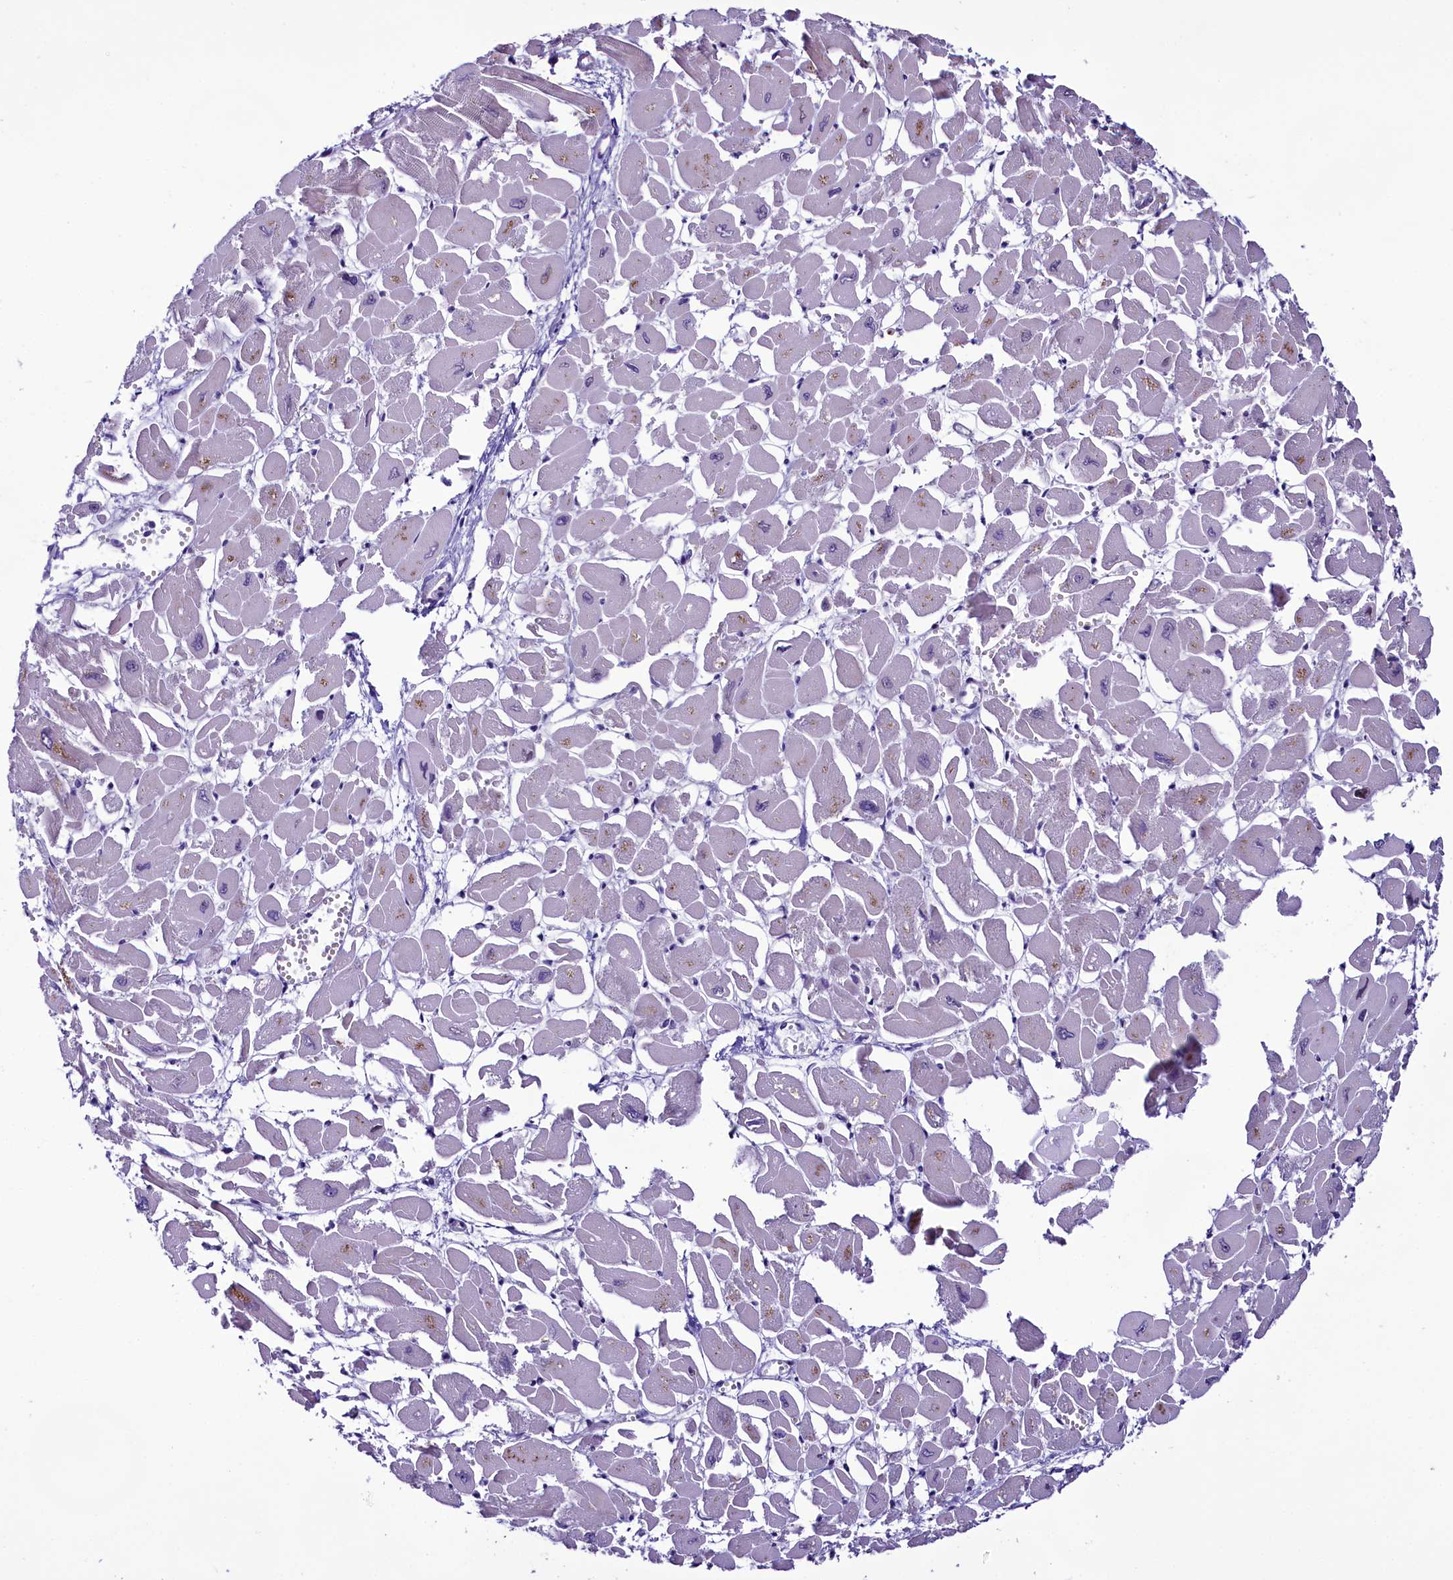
{"staining": {"intensity": "negative", "quantity": "none", "location": "none"}, "tissue": "heart muscle", "cell_type": "Cardiomyocytes", "image_type": "normal", "snomed": [{"axis": "morphology", "description": "Normal tissue, NOS"}, {"axis": "topography", "description": "Heart"}], "caption": "Protein analysis of unremarkable heart muscle shows no significant positivity in cardiomyocytes.", "gene": "CCDC106", "patient": {"sex": "male", "age": 54}}